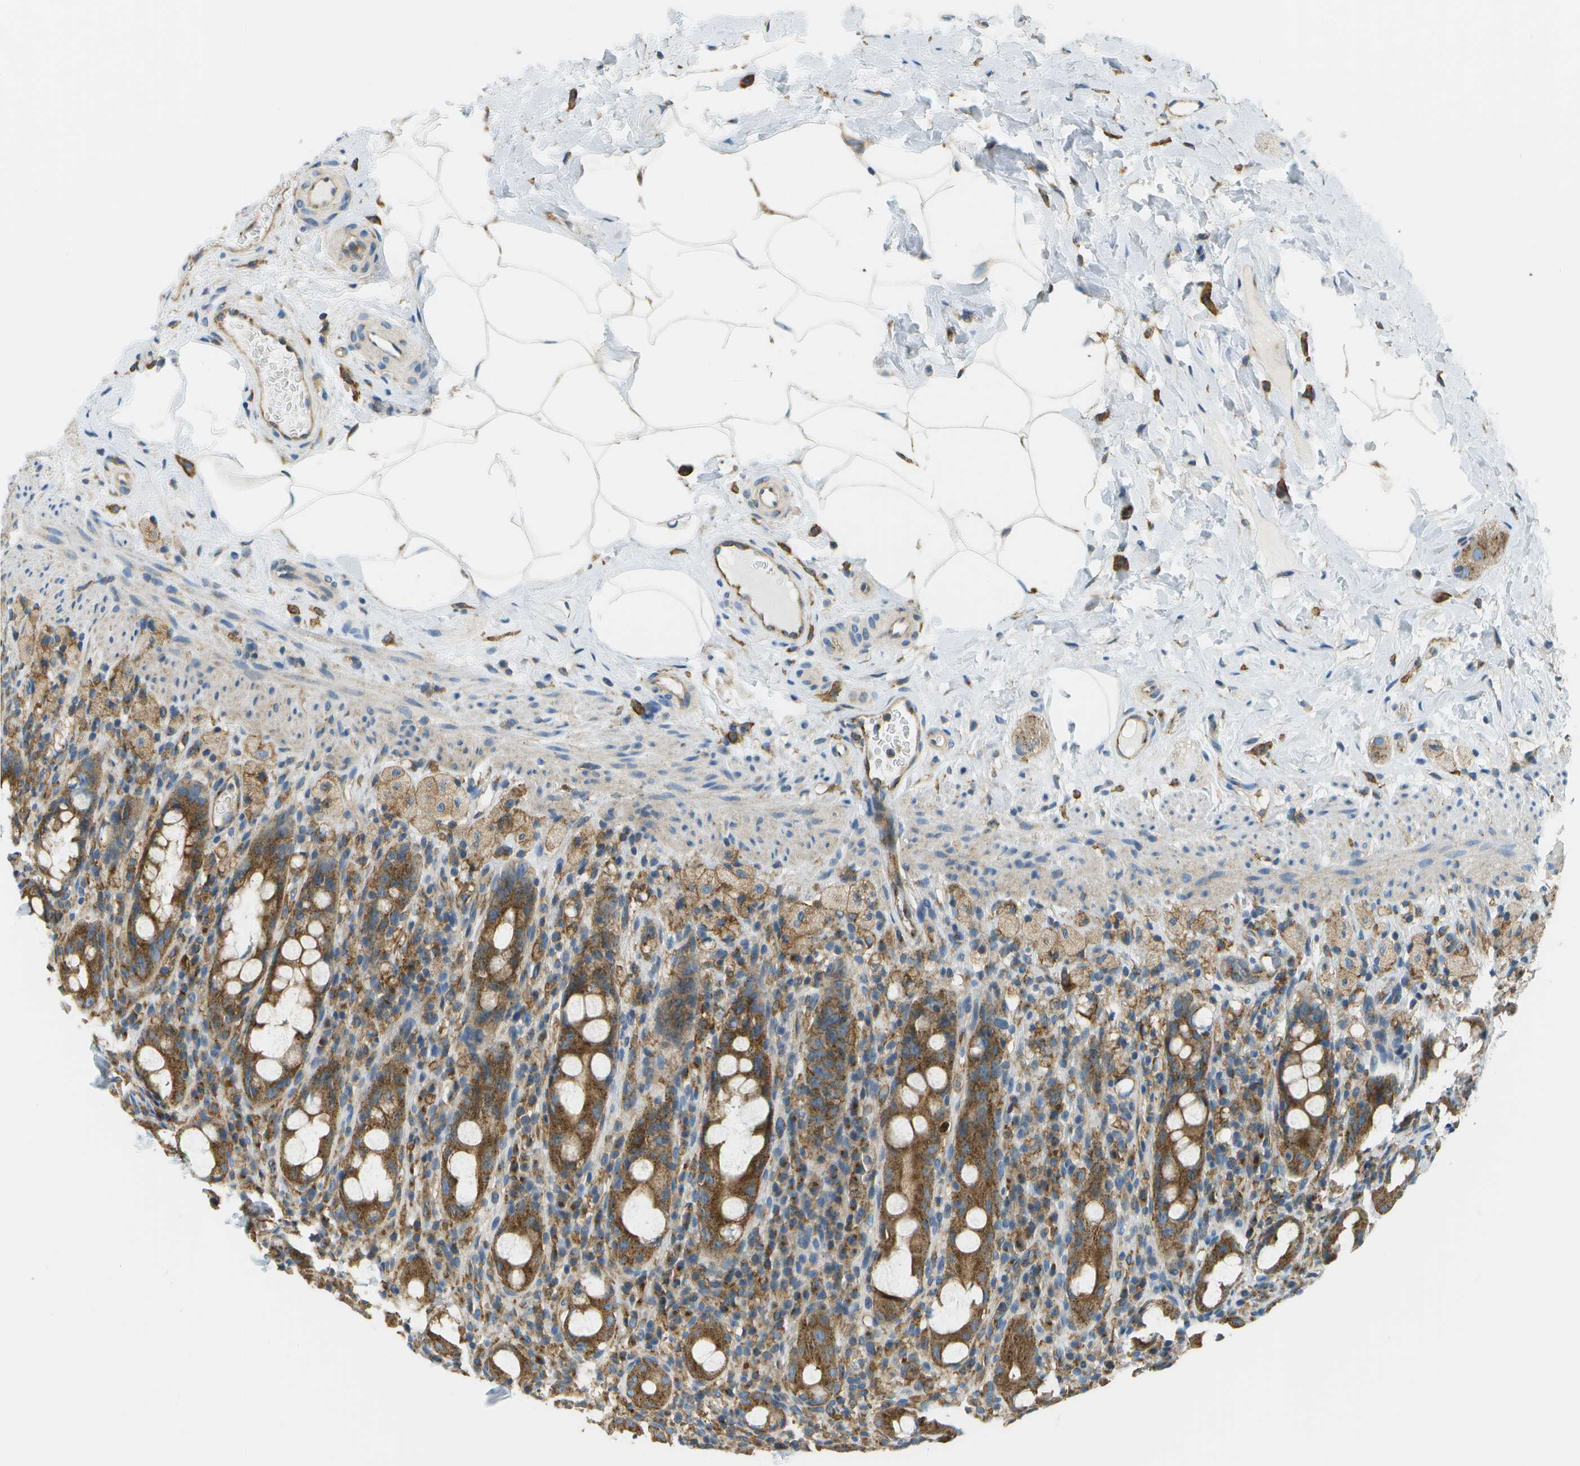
{"staining": {"intensity": "moderate", "quantity": ">75%", "location": "cytoplasmic/membranous"}, "tissue": "rectum", "cell_type": "Glandular cells", "image_type": "normal", "snomed": [{"axis": "morphology", "description": "Normal tissue, NOS"}, {"axis": "topography", "description": "Rectum"}], "caption": "A brown stain shows moderate cytoplasmic/membranous positivity of a protein in glandular cells of normal rectum.", "gene": "CLTC", "patient": {"sex": "male", "age": 44}}